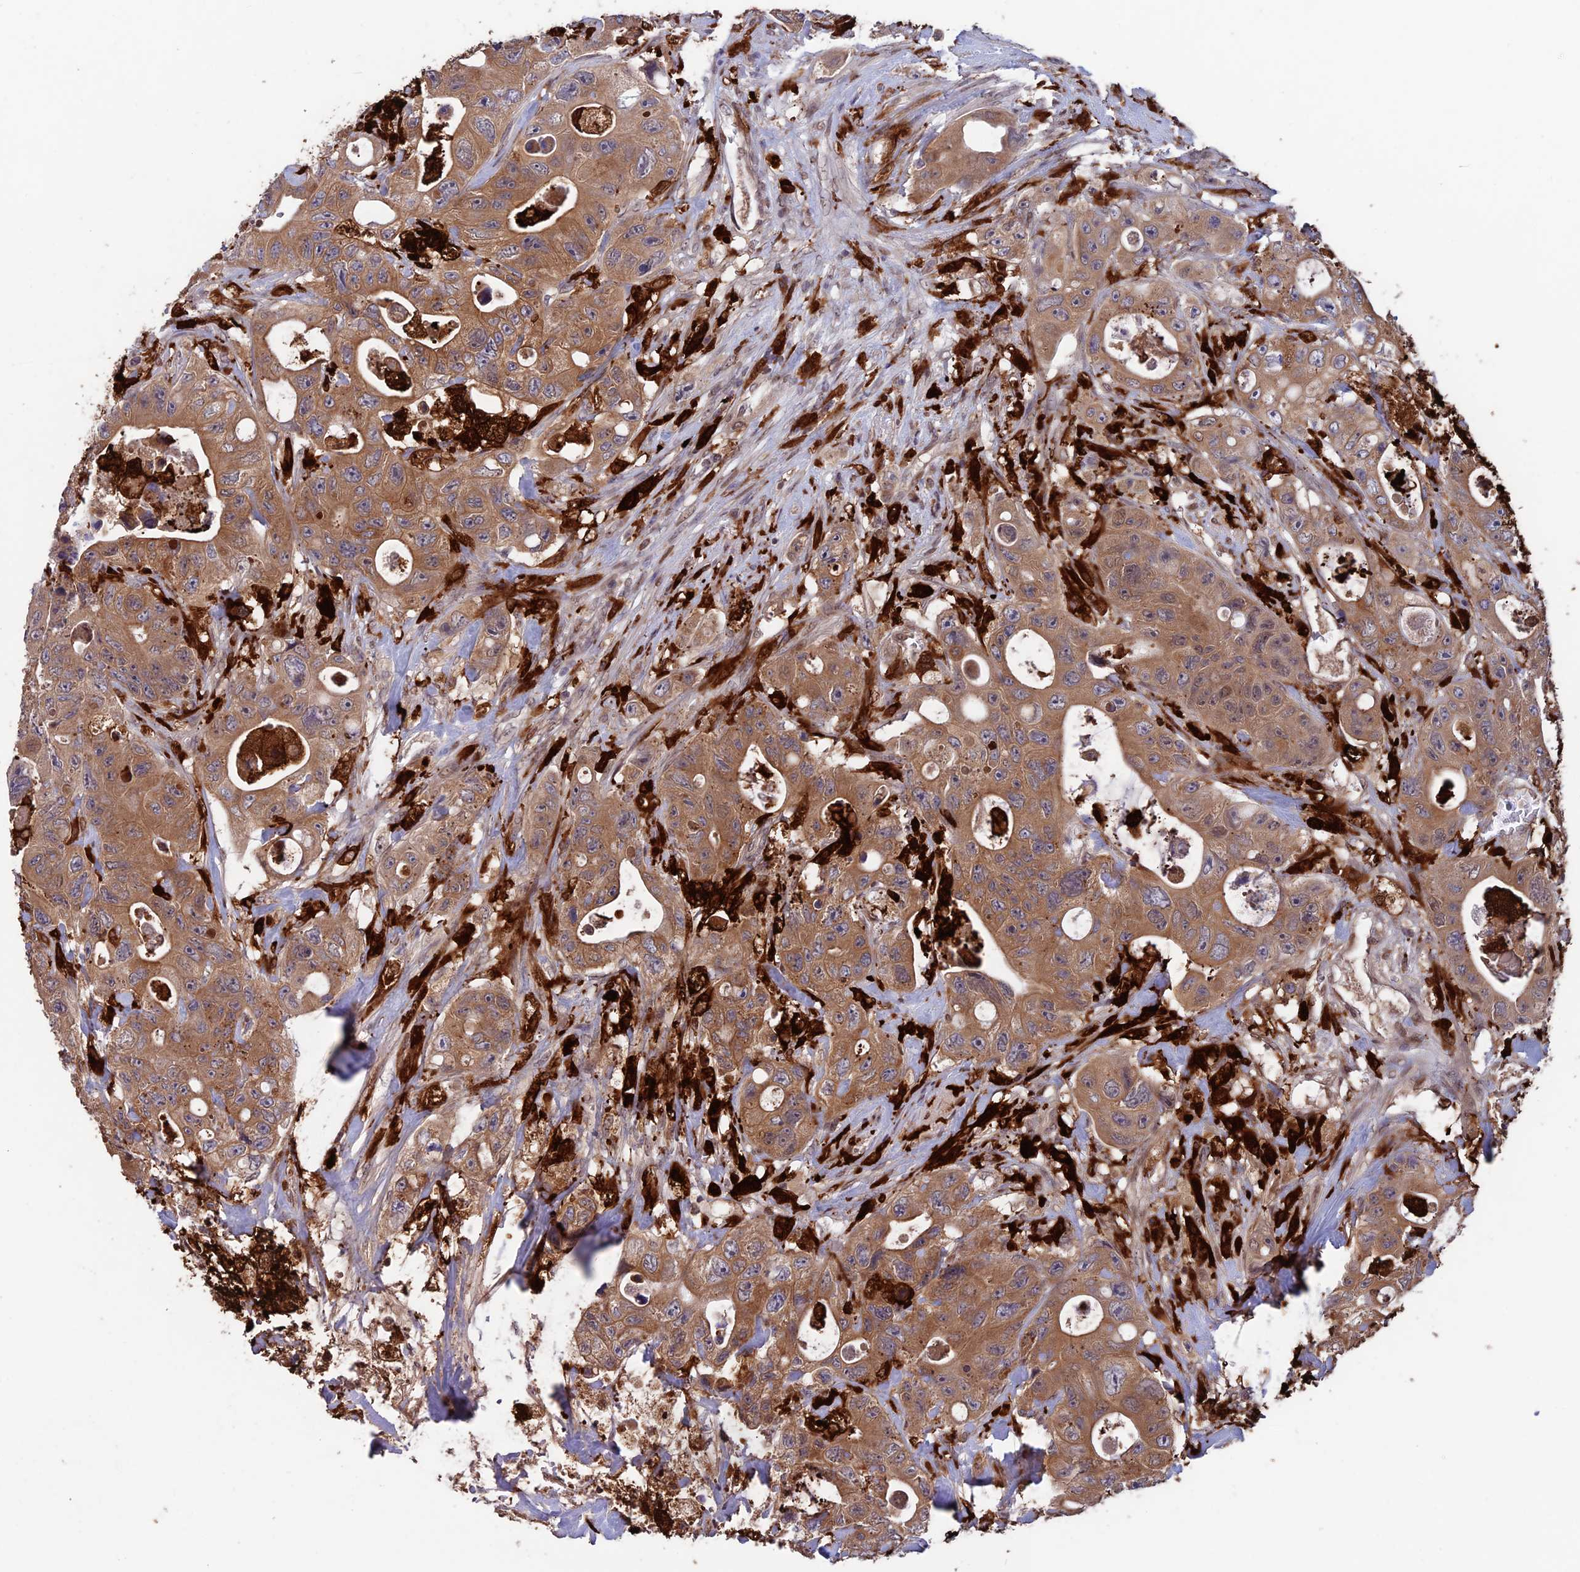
{"staining": {"intensity": "moderate", "quantity": ">75%", "location": "cytoplasmic/membranous"}, "tissue": "colorectal cancer", "cell_type": "Tumor cells", "image_type": "cancer", "snomed": [{"axis": "morphology", "description": "Adenocarcinoma, NOS"}, {"axis": "topography", "description": "Colon"}], "caption": "Immunohistochemical staining of adenocarcinoma (colorectal) demonstrates moderate cytoplasmic/membranous protein staining in about >75% of tumor cells.", "gene": "MAST2", "patient": {"sex": "female", "age": 46}}